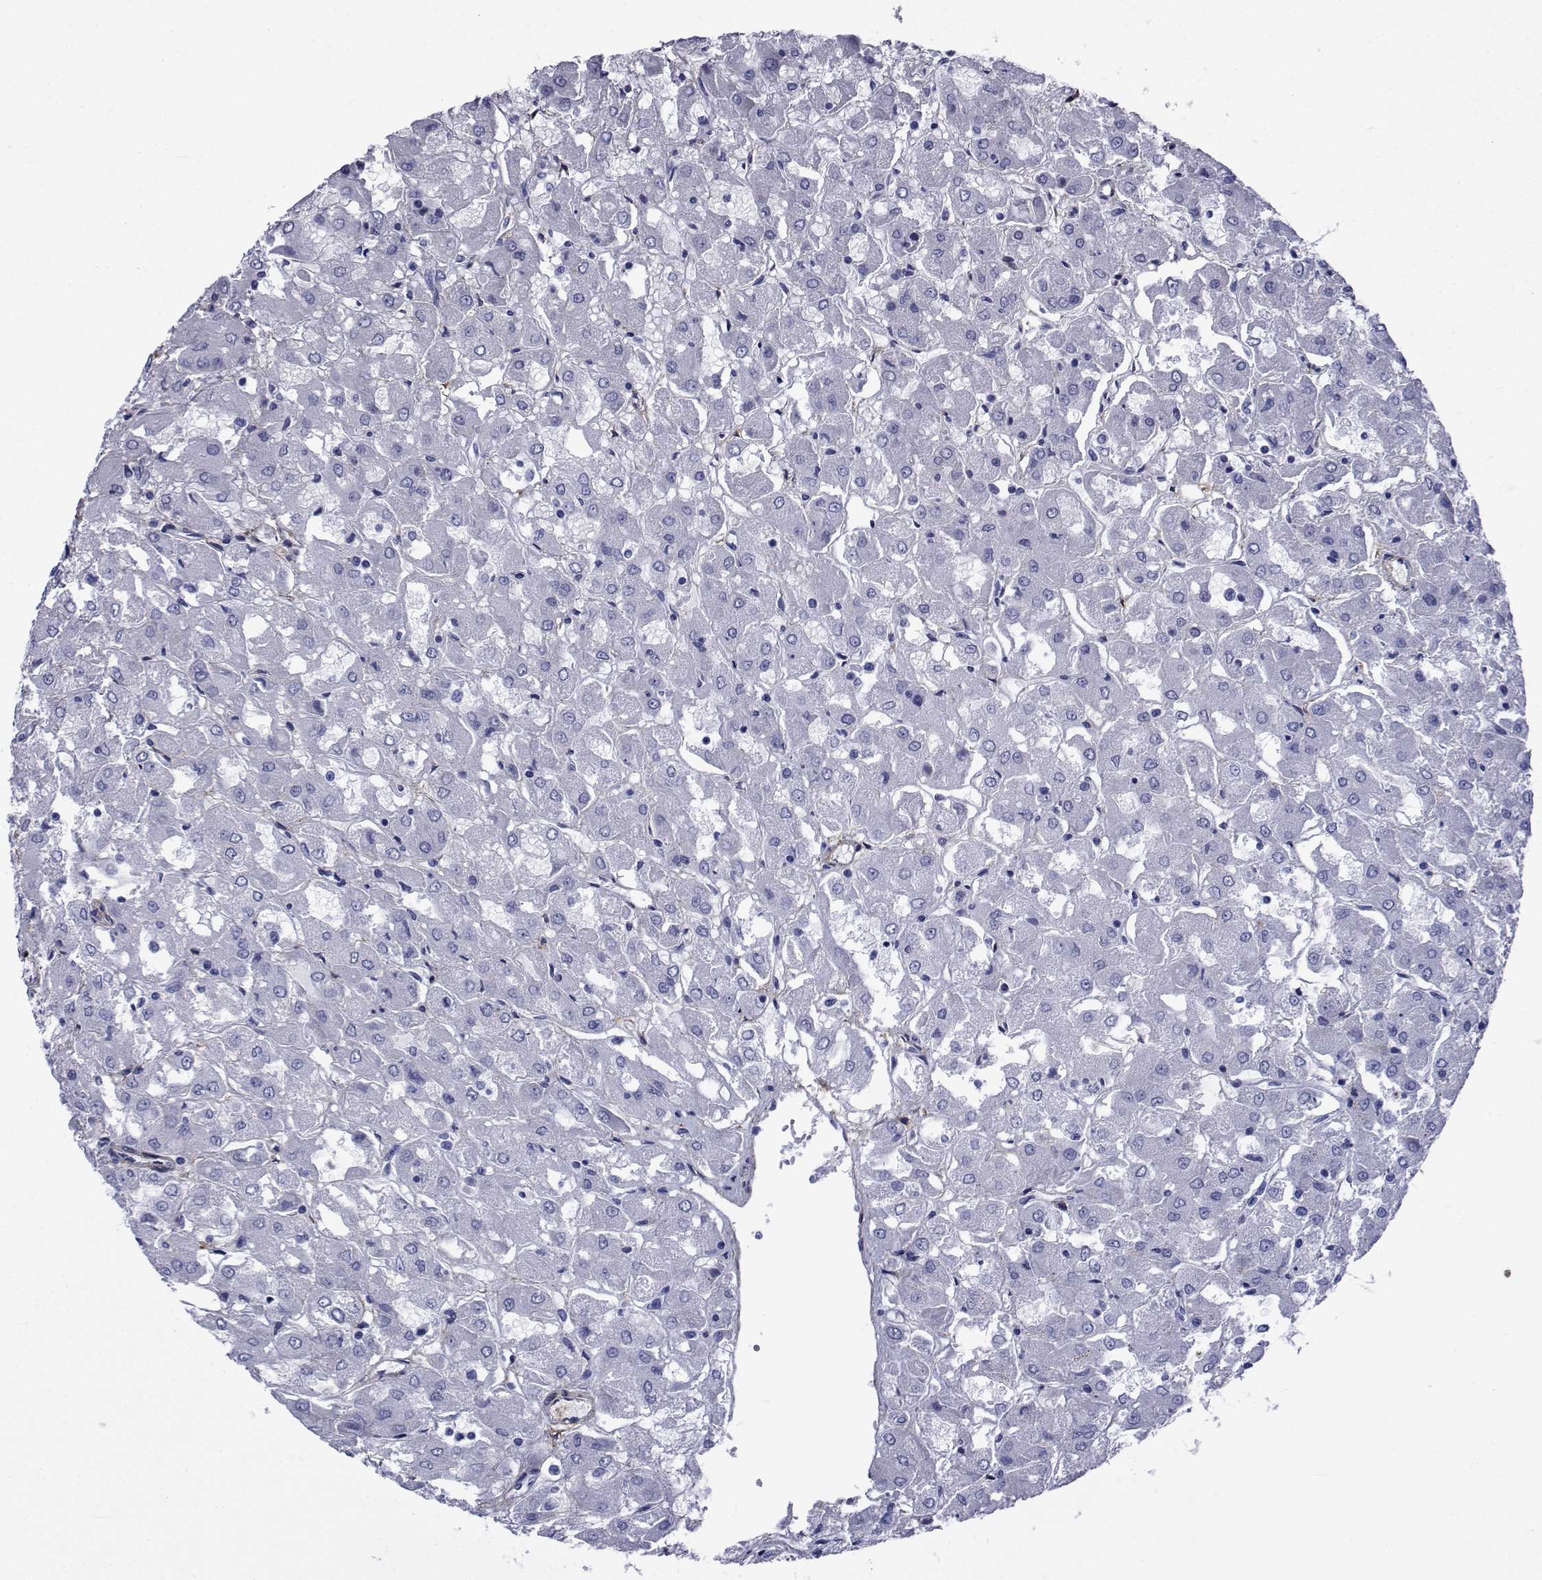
{"staining": {"intensity": "negative", "quantity": "none", "location": "none"}, "tissue": "renal cancer", "cell_type": "Tumor cells", "image_type": "cancer", "snomed": [{"axis": "morphology", "description": "Adenocarcinoma, NOS"}, {"axis": "topography", "description": "Kidney"}], "caption": "A histopathology image of renal adenocarcinoma stained for a protein displays no brown staining in tumor cells. The staining is performed using DAB (3,3'-diaminobenzidine) brown chromogen with nuclei counter-stained in using hematoxylin.", "gene": "SPANXD", "patient": {"sex": "male", "age": 72}}